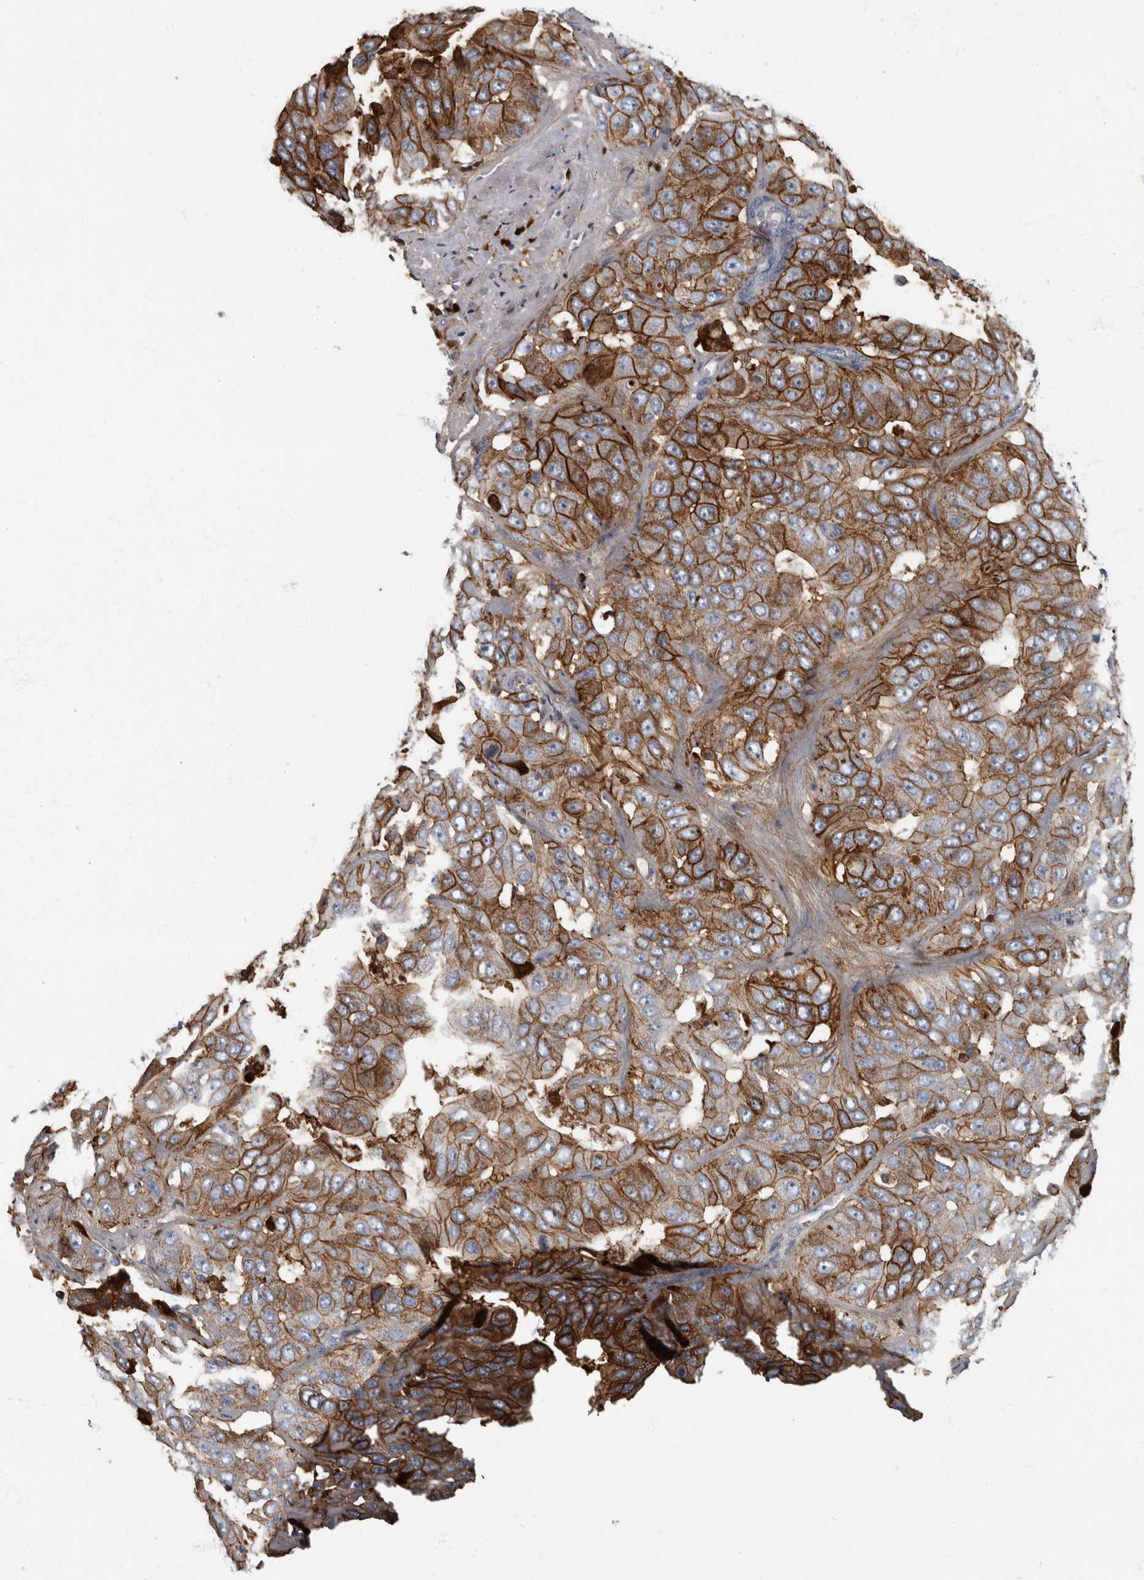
{"staining": {"intensity": "strong", "quantity": ">75%", "location": "cytoplasmic/membranous"}, "tissue": "liver cancer", "cell_type": "Tumor cells", "image_type": "cancer", "snomed": [{"axis": "morphology", "description": "Cholangiocarcinoma"}, {"axis": "topography", "description": "Liver"}], "caption": "DAB (3,3'-diaminobenzidine) immunohistochemical staining of human cholangiocarcinoma (liver) exhibits strong cytoplasmic/membranous protein staining in about >75% of tumor cells. The staining was performed using DAB to visualize the protein expression in brown, while the nuclei were stained in blue with hematoxylin (Magnification: 20x).", "gene": "DSG2", "patient": {"sex": "female", "age": 52}}